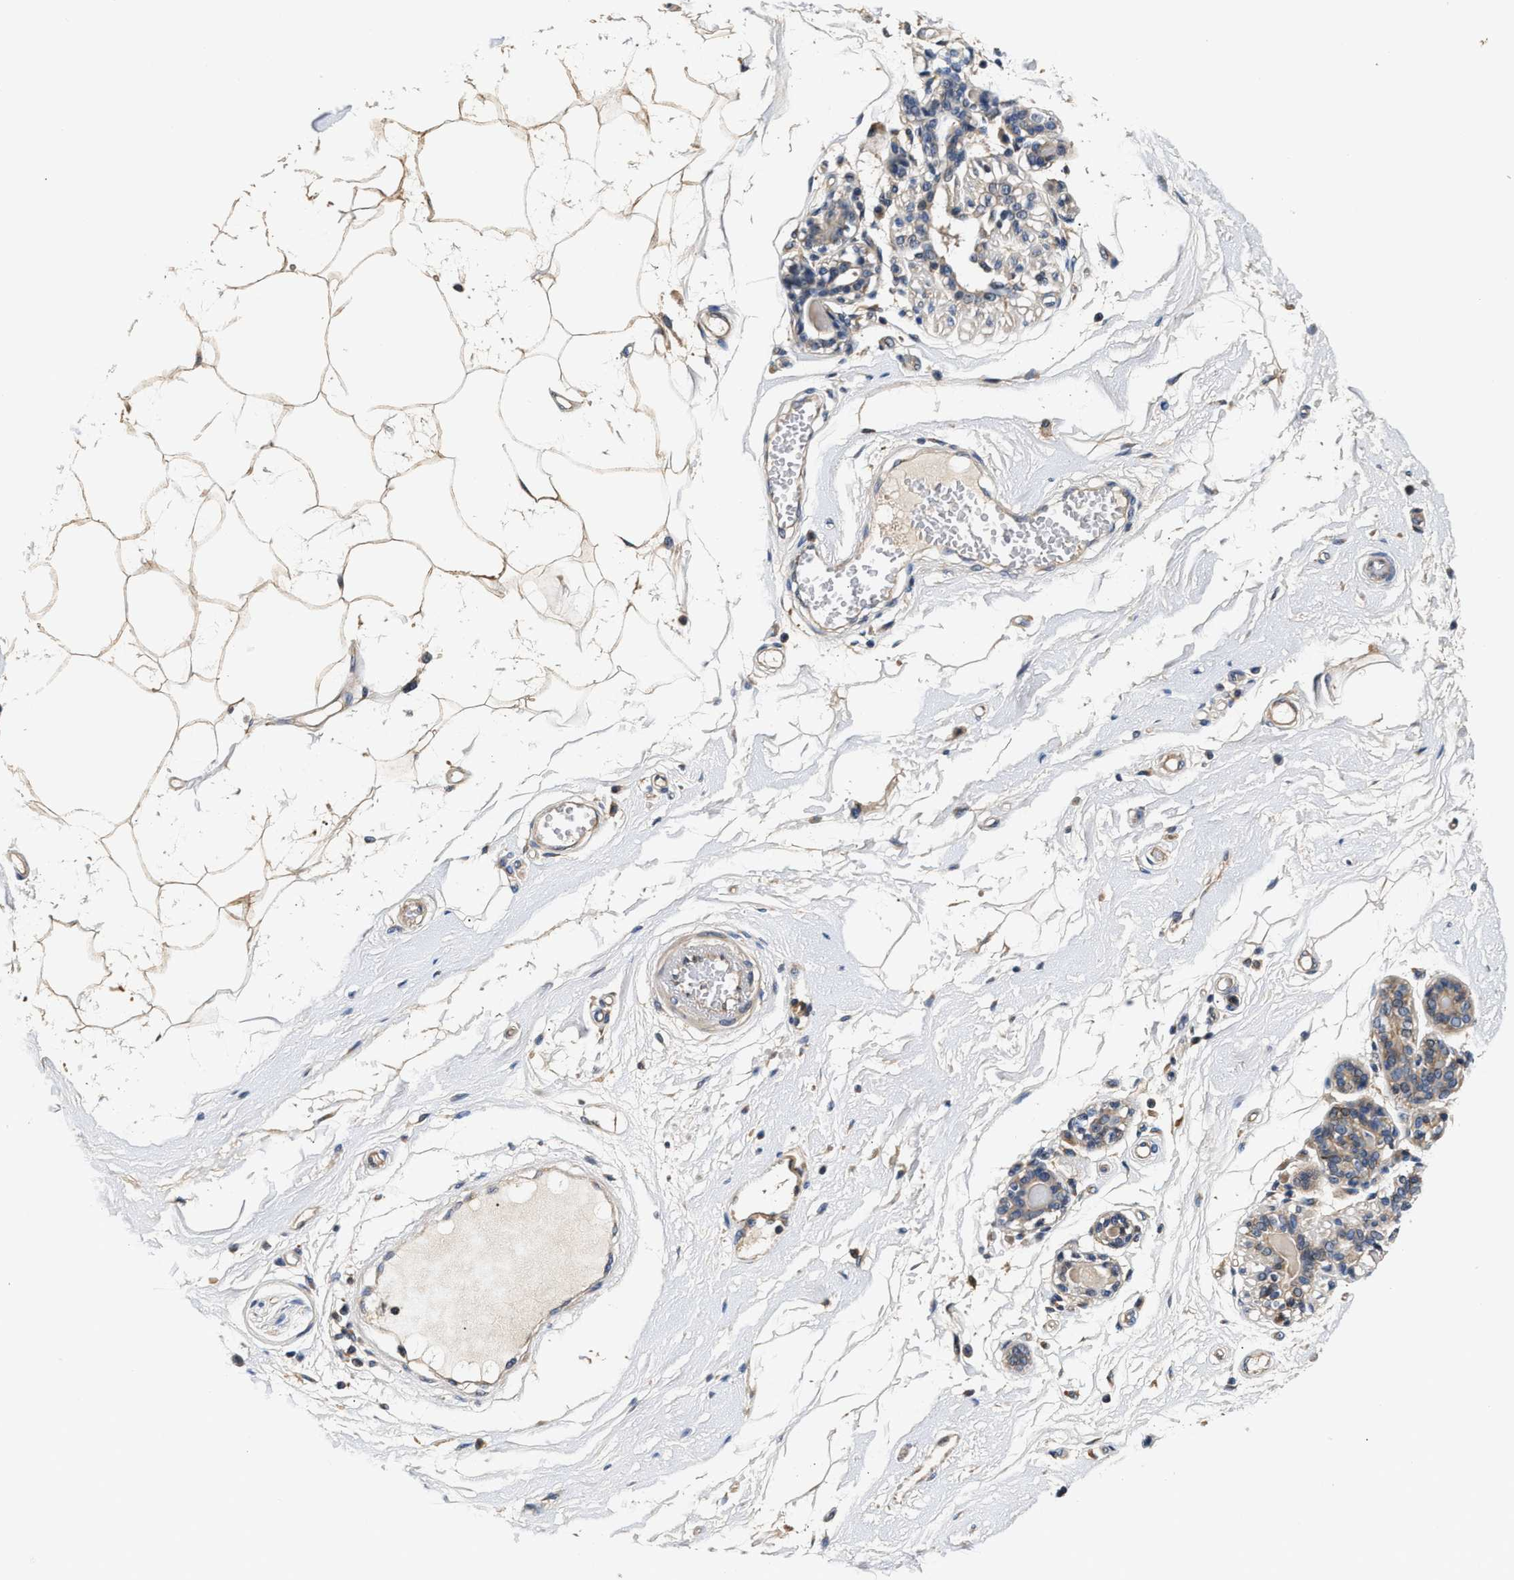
{"staining": {"intensity": "moderate", "quantity": "25%-75%", "location": "cytoplasmic/membranous"}, "tissue": "breast", "cell_type": "Adipocytes", "image_type": "normal", "snomed": [{"axis": "morphology", "description": "Normal tissue, NOS"}, {"axis": "morphology", "description": "Lobular carcinoma"}, {"axis": "topography", "description": "Breast"}], "caption": "Adipocytes show moderate cytoplasmic/membranous positivity in approximately 25%-75% of cells in normal breast. (IHC, brightfield microscopy, high magnification).", "gene": "TEX2", "patient": {"sex": "female", "age": 59}}